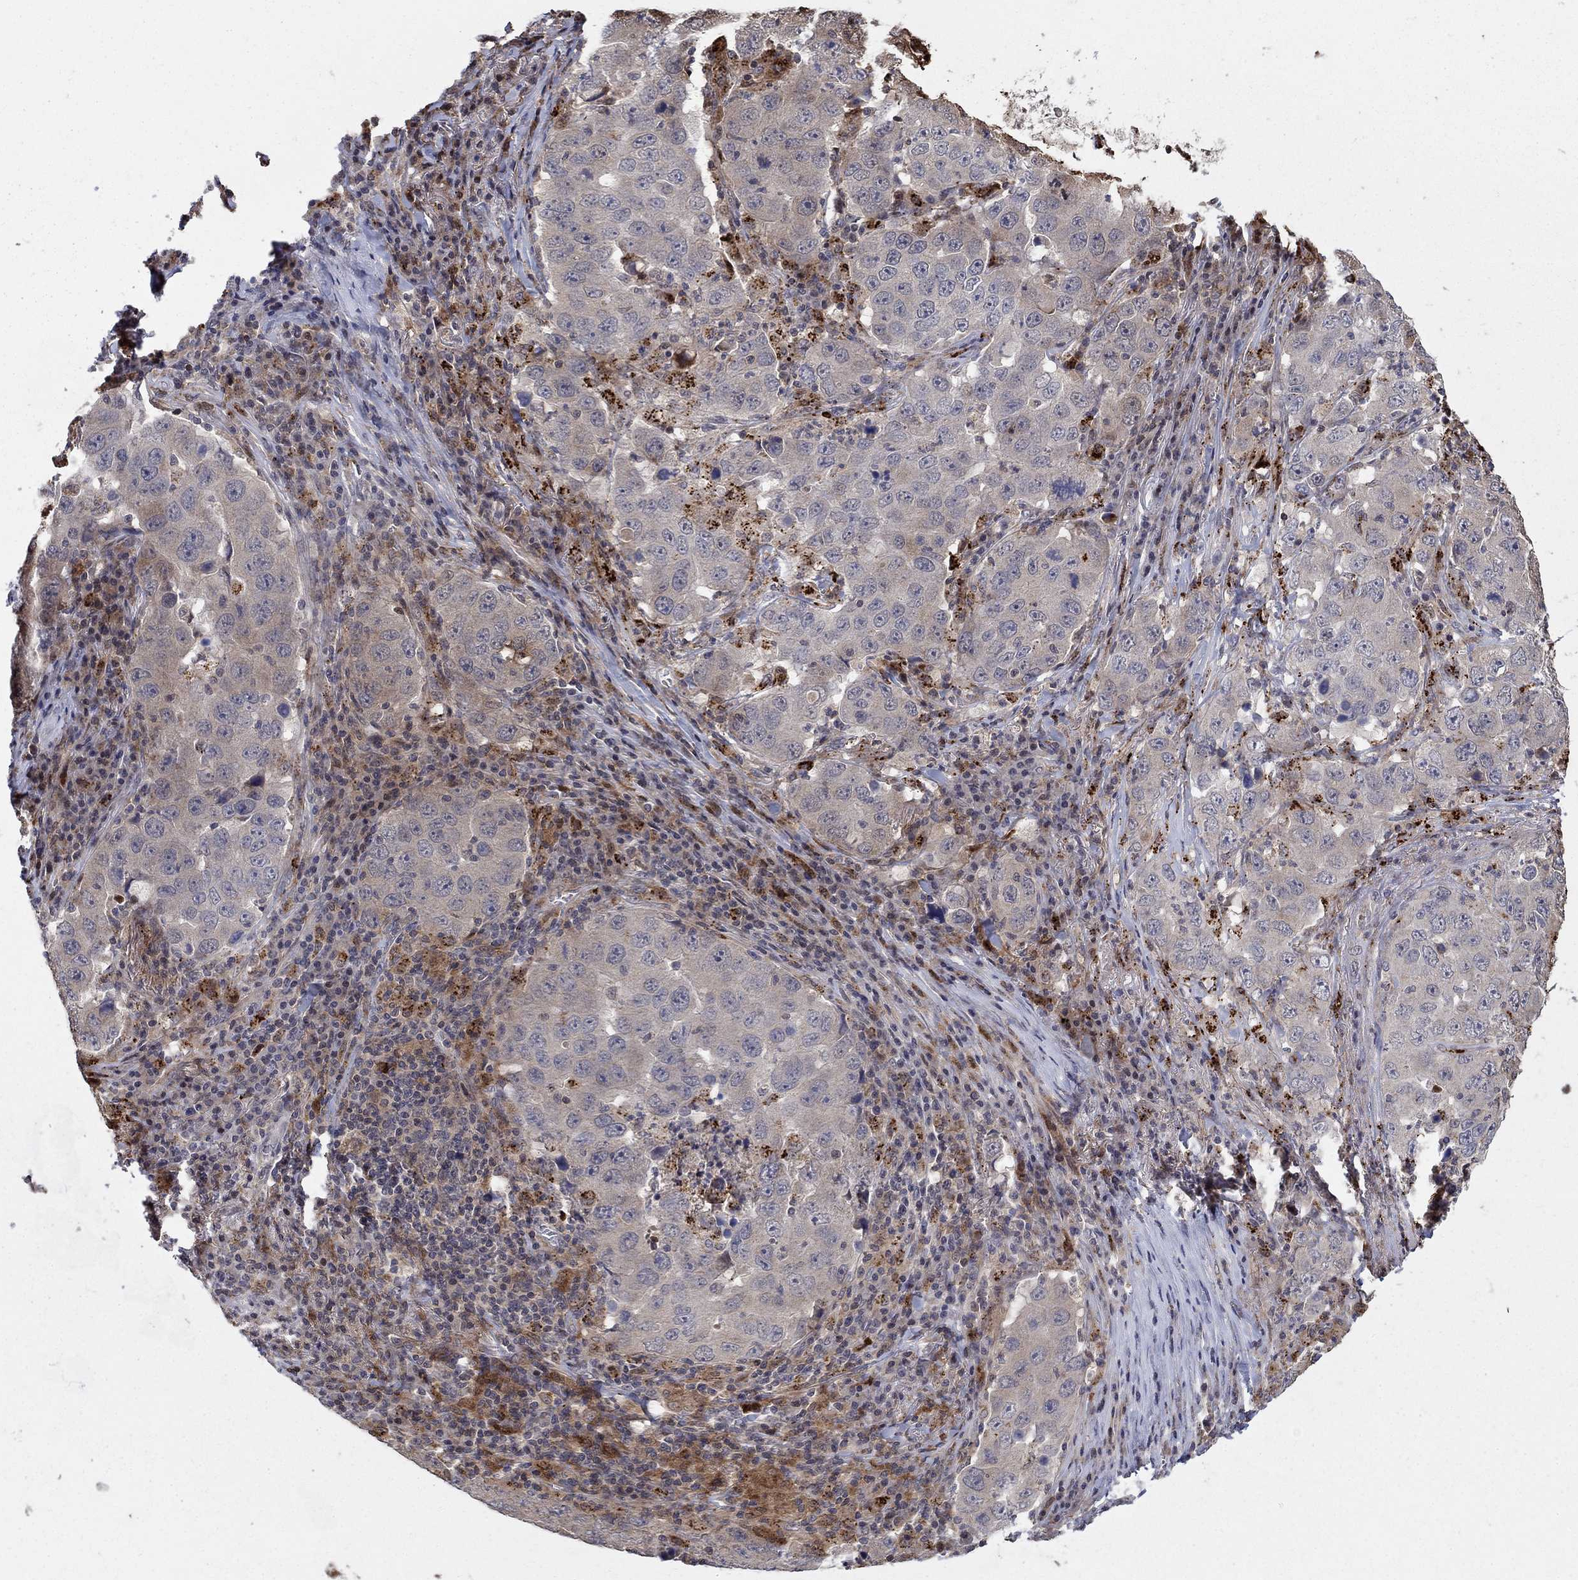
{"staining": {"intensity": "weak", "quantity": "<25%", "location": "cytoplasmic/membranous"}, "tissue": "lung cancer", "cell_type": "Tumor cells", "image_type": "cancer", "snomed": [{"axis": "morphology", "description": "Adenocarcinoma, NOS"}, {"axis": "topography", "description": "Lung"}], "caption": "This is a histopathology image of IHC staining of lung cancer, which shows no staining in tumor cells.", "gene": "LPCAT4", "patient": {"sex": "male", "age": 73}}